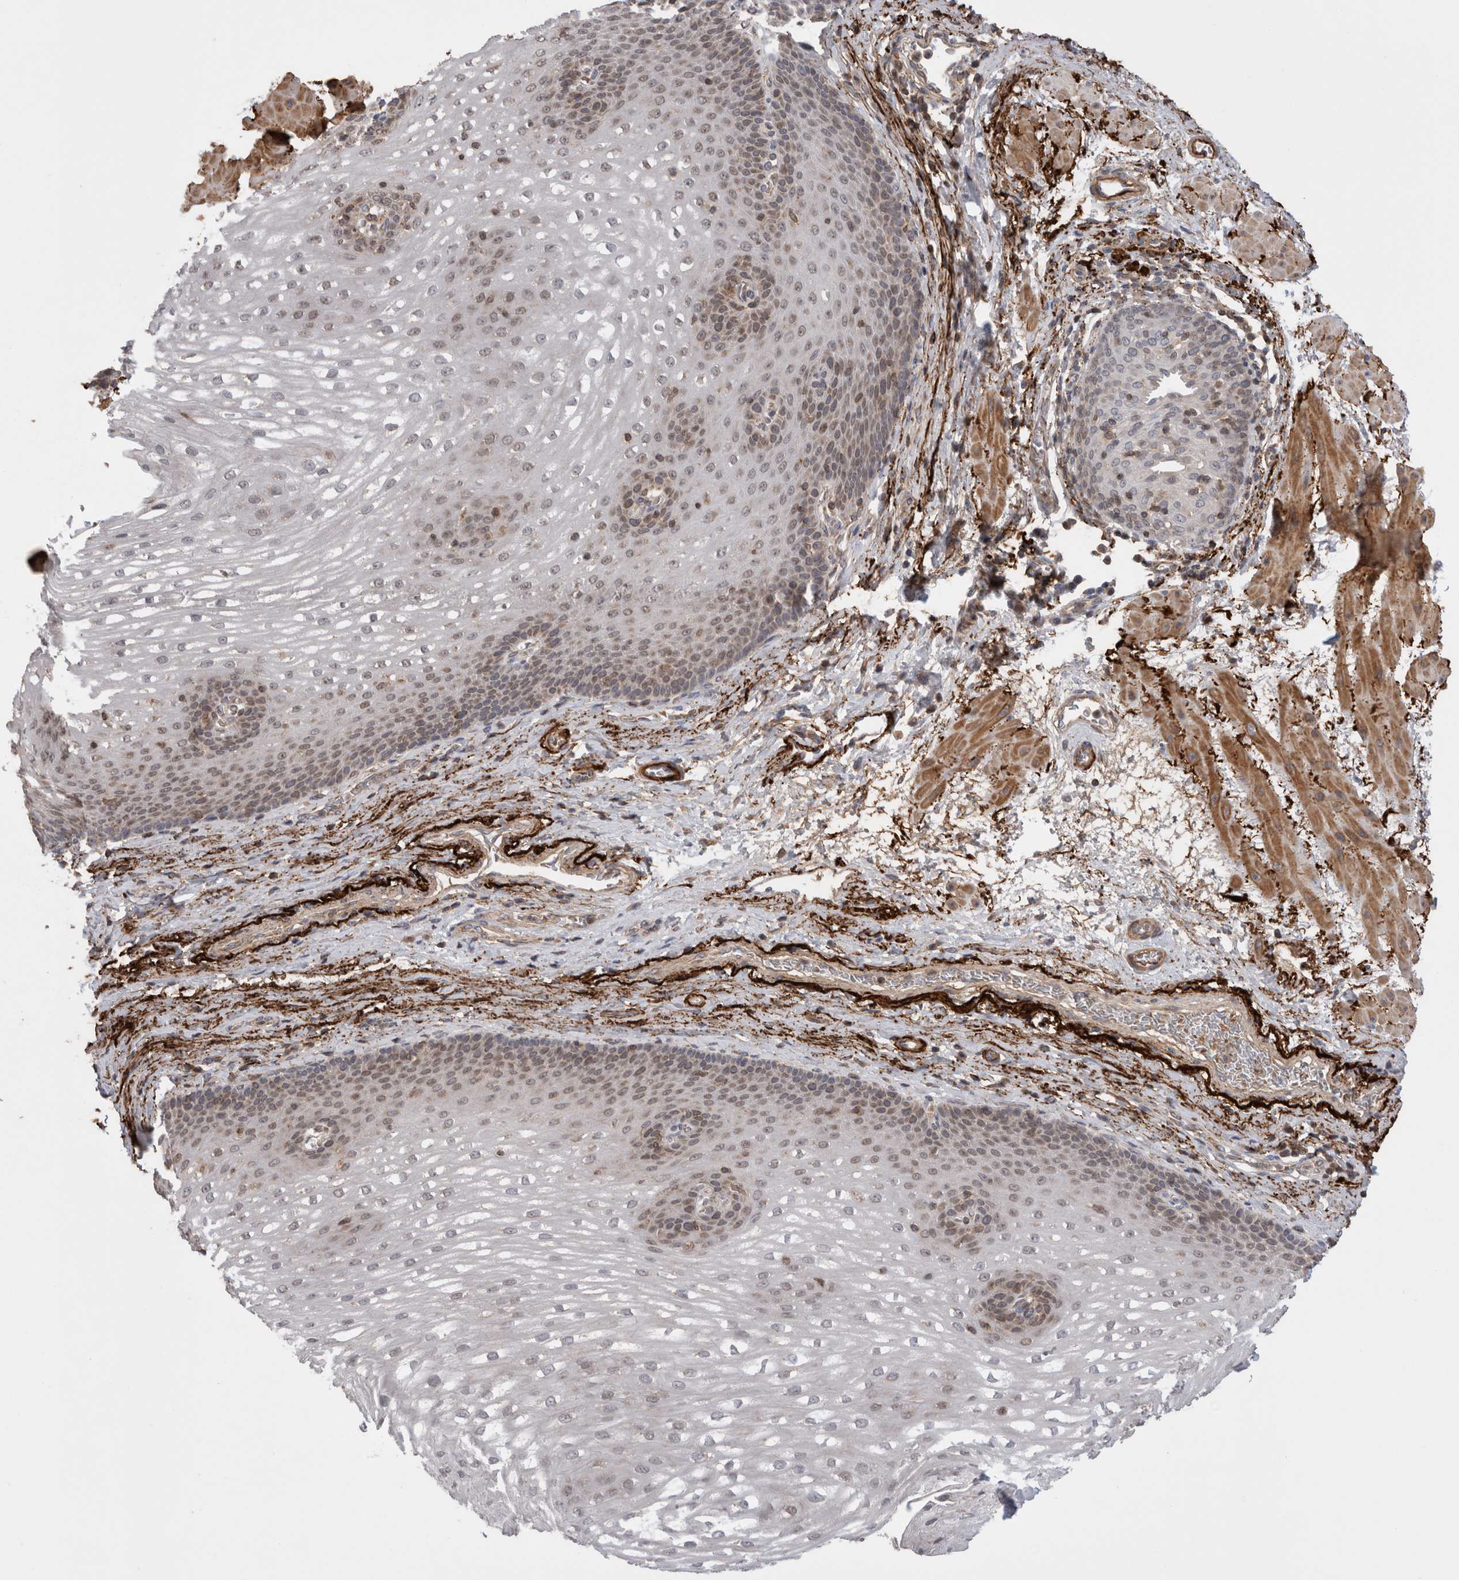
{"staining": {"intensity": "weak", "quantity": "25%-75%", "location": "cytoplasmic/membranous"}, "tissue": "esophagus", "cell_type": "Squamous epithelial cells", "image_type": "normal", "snomed": [{"axis": "morphology", "description": "Normal tissue, NOS"}, {"axis": "topography", "description": "Esophagus"}], "caption": "Esophagus stained with immunohistochemistry (IHC) shows weak cytoplasmic/membranous positivity in approximately 25%-75% of squamous epithelial cells.", "gene": "DARS2", "patient": {"sex": "male", "age": 48}}